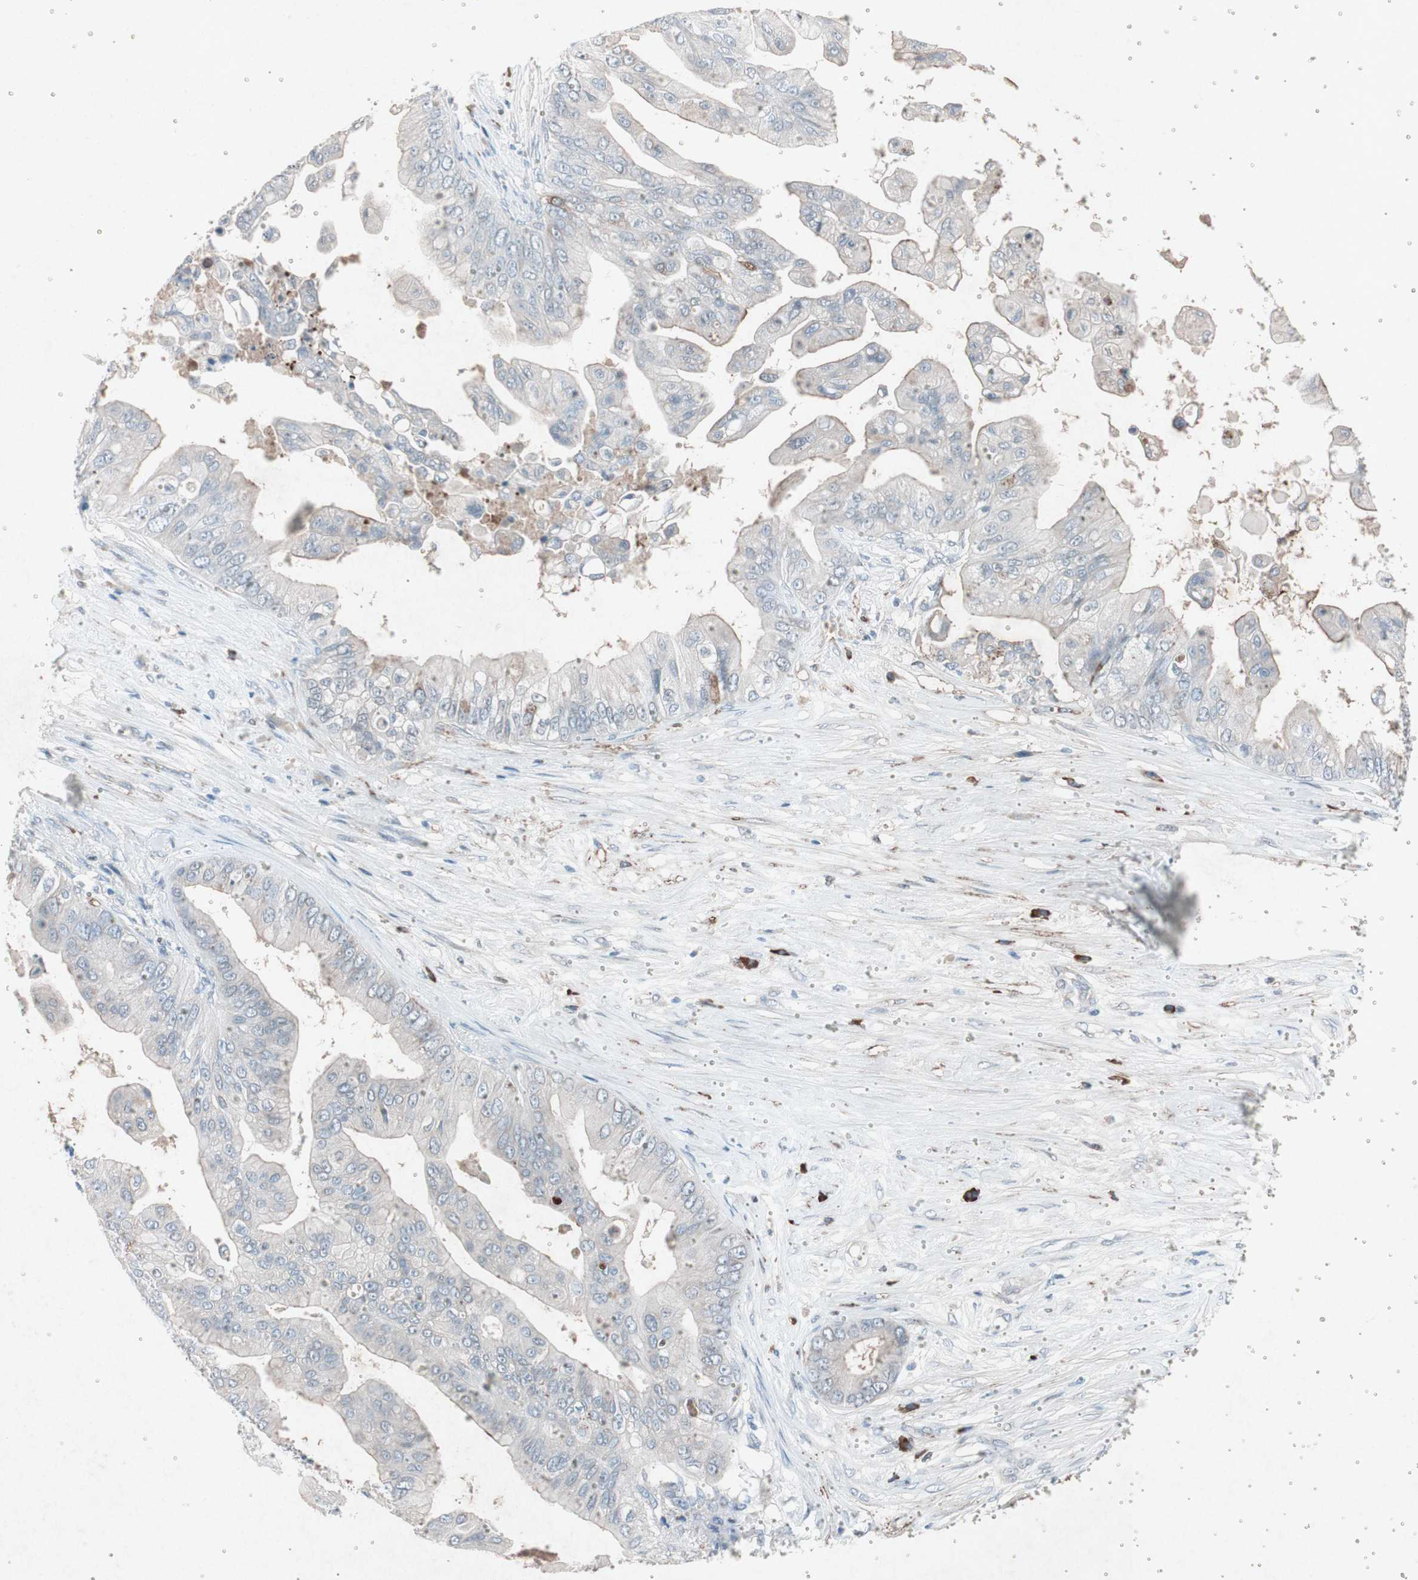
{"staining": {"intensity": "weak", "quantity": "<25%", "location": "cytoplasmic/membranous"}, "tissue": "pancreatic cancer", "cell_type": "Tumor cells", "image_type": "cancer", "snomed": [{"axis": "morphology", "description": "Adenocarcinoma, NOS"}, {"axis": "topography", "description": "Pancreas"}], "caption": "DAB (3,3'-diaminobenzidine) immunohistochemical staining of adenocarcinoma (pancreatic) demonstrates no significant staining in tumor cells.", "gene": "GRB7", "patient": {"sex": "female", "age": 75}}